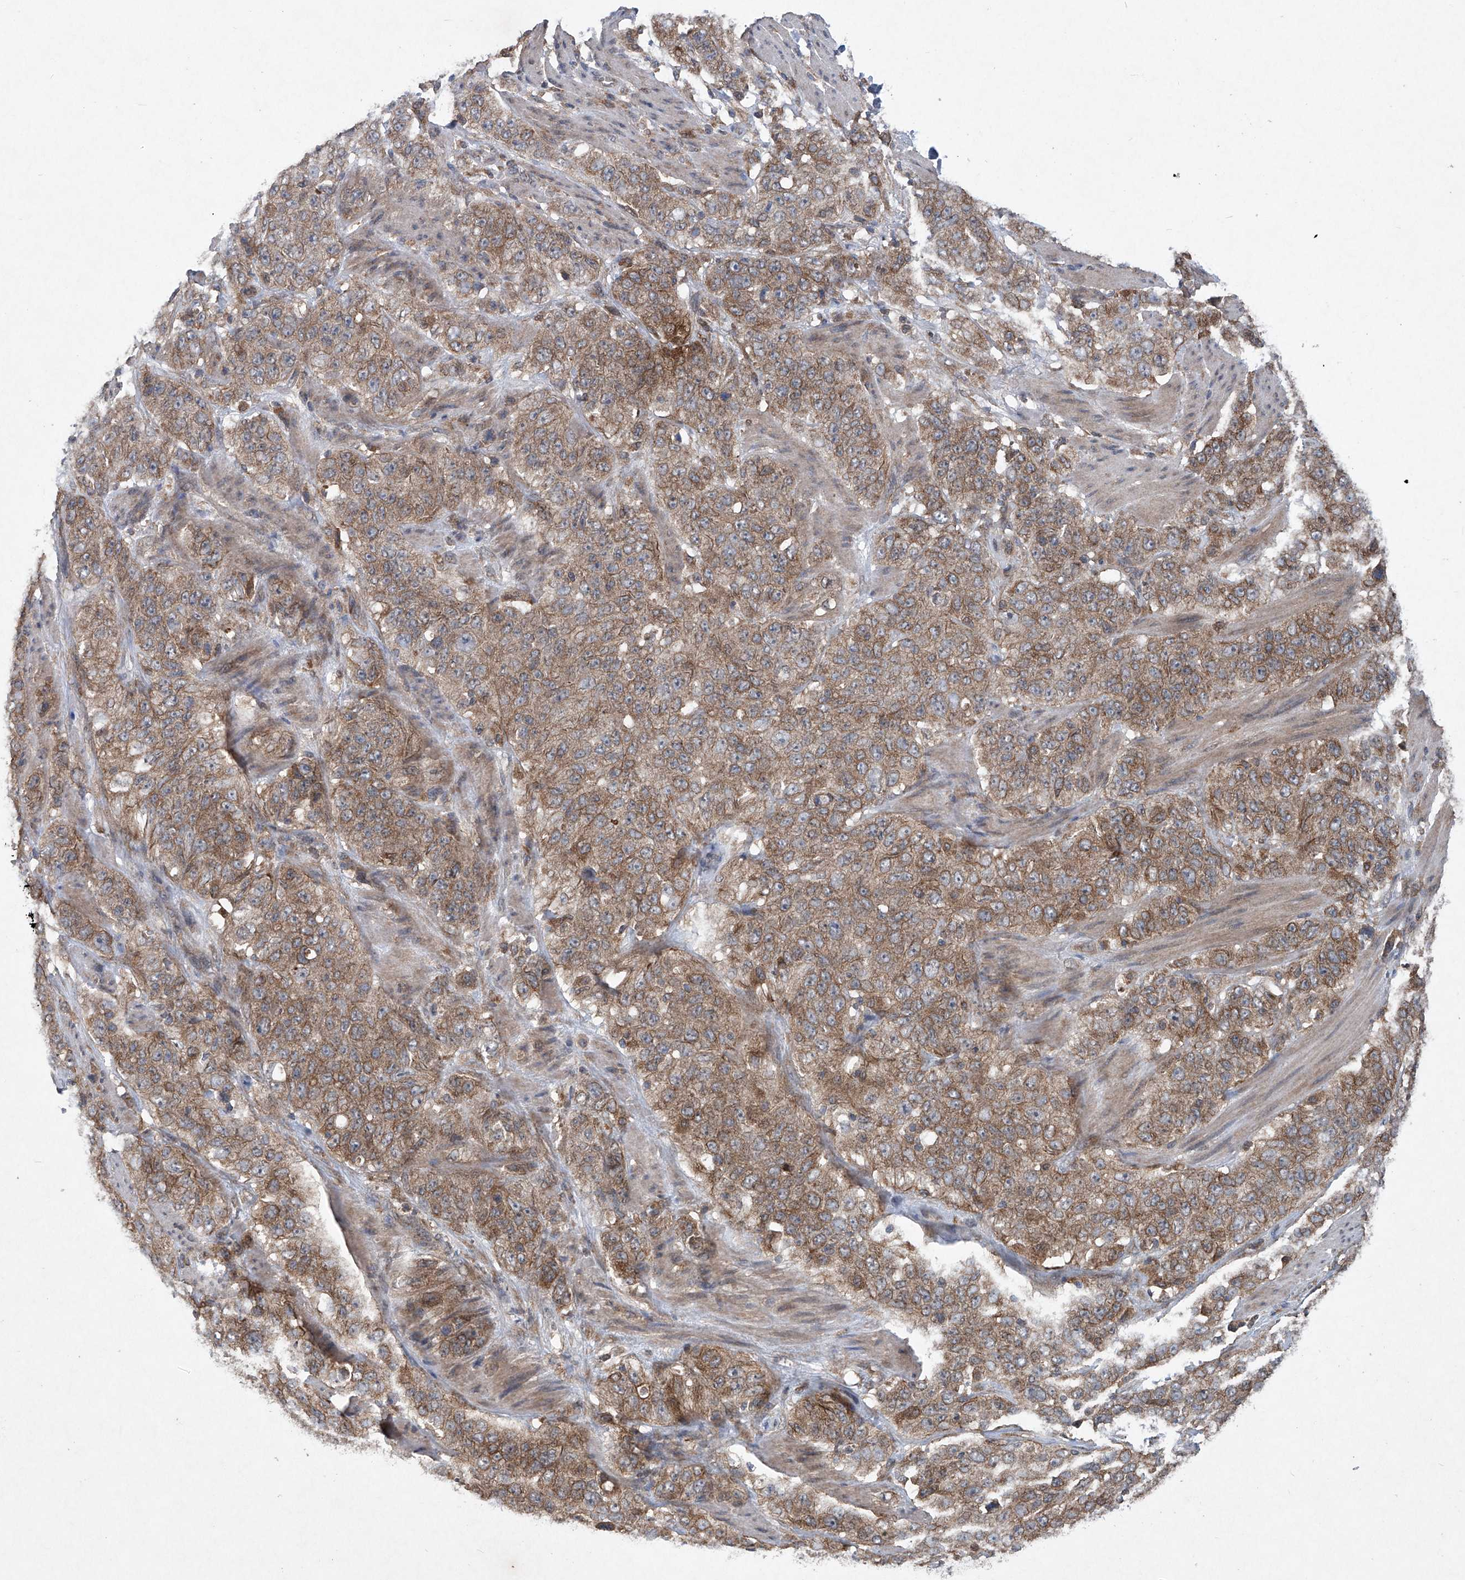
{"staining": {"intensity": "moderate", "quantity": ">75%", "location": "cytoplasmic/membranous"}, "tissue": "stomach cancer", "cell_type": "Tumor cells", "image_type": "cancer", "snomed": [{"axis": "morphology", "description": "Adenocarcinoma, NOS"}, {"axis": "topography", "description": "Stomach"}], "caption": "A medium amount of moderate cytoplasmic/membranous staining is appreciated in approximately >75% of tumor cells in stomach cancer tissue.", "gene": "SUMF2", "patient": {"sex": "male", "age": 48}}